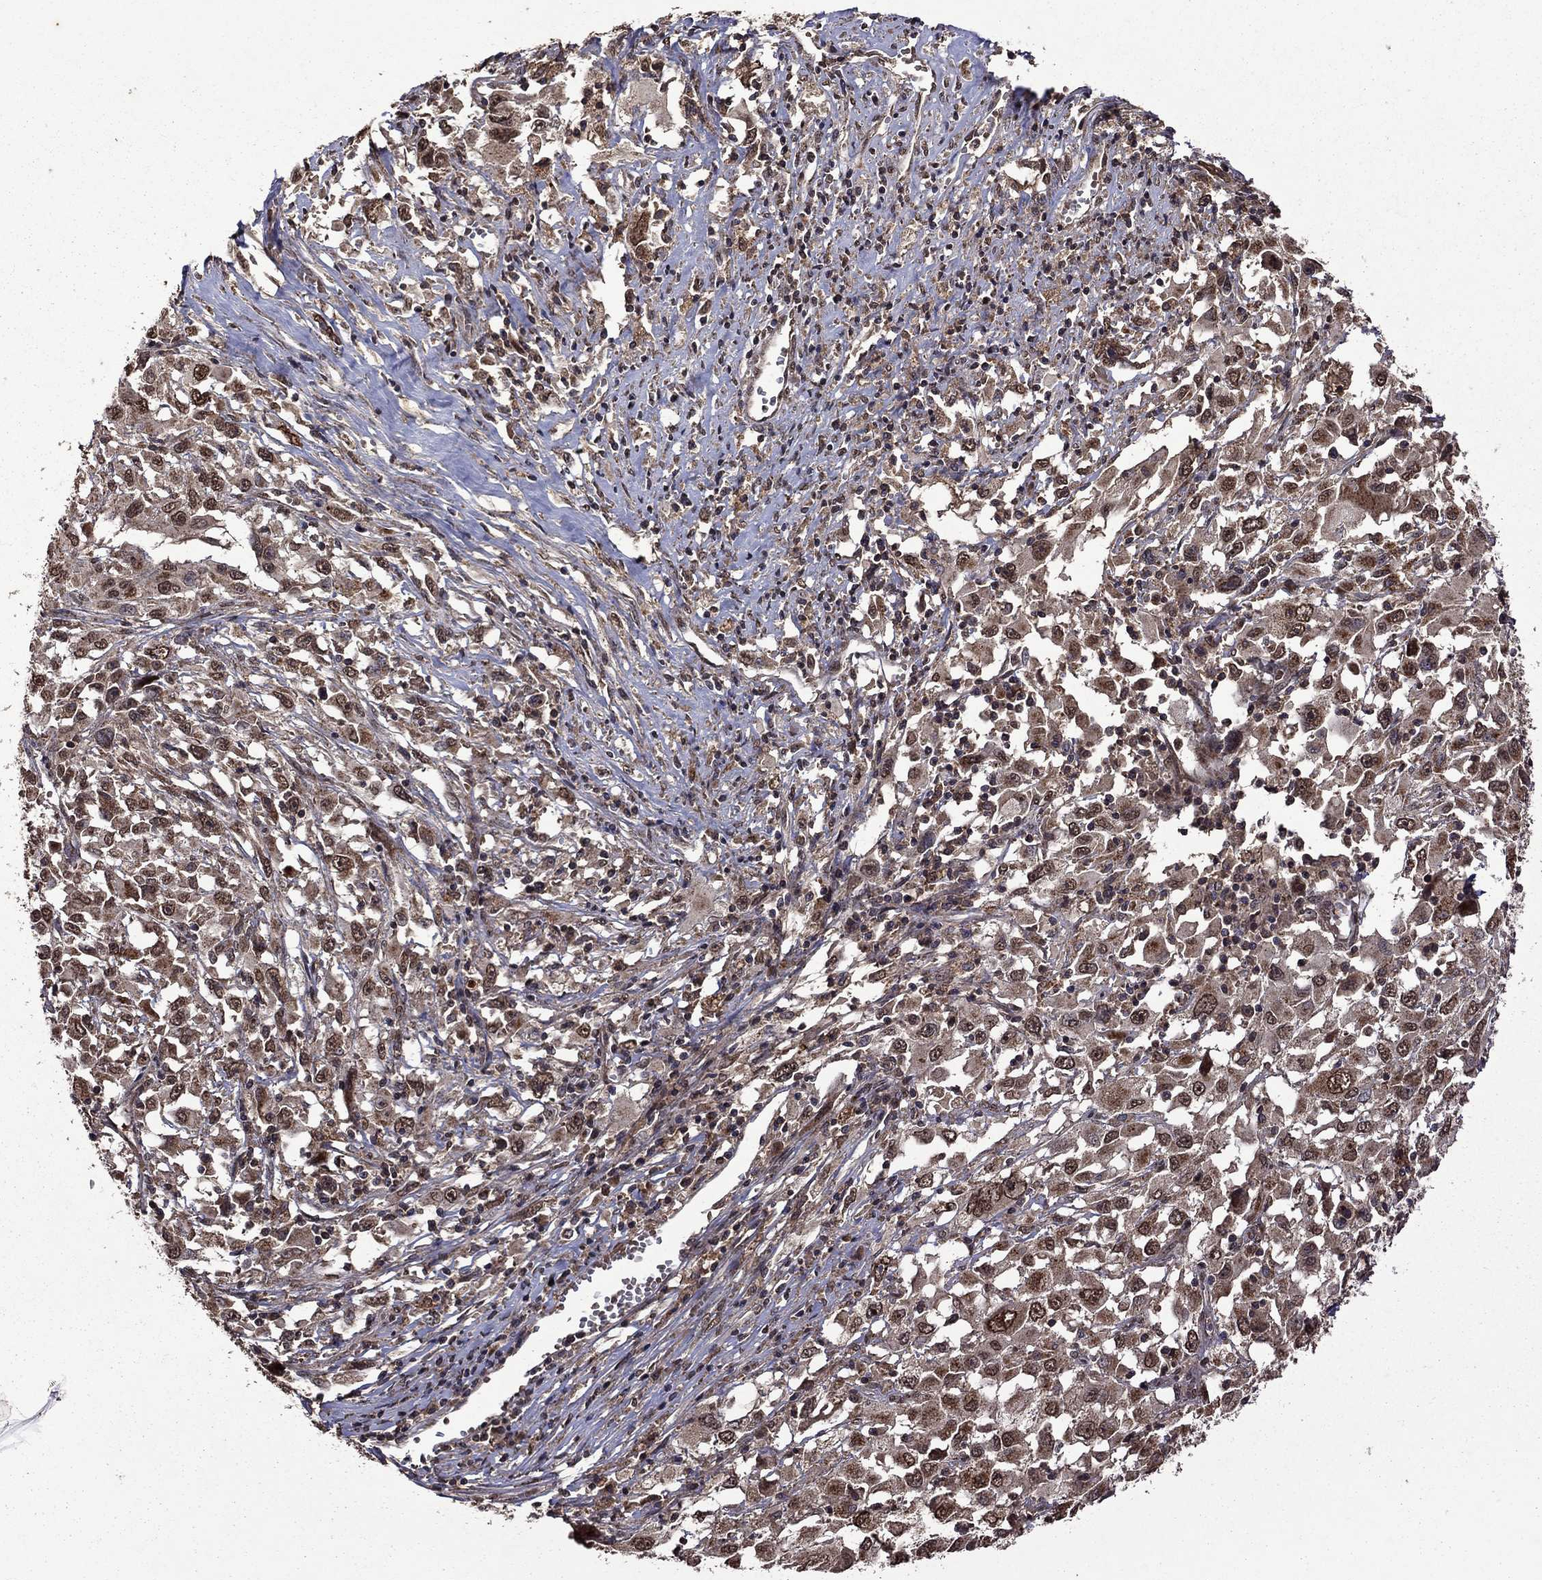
{"staining": {"intensity": "strong", "quantity": ">75%", "location": "cytoplasmic/membranous,nuclear"}, "tissue": "melanoma", "cell_type": "Tumor cells", "image_type": "cancer", "snomed": [{"axis": "morphology", "description": "Malignant melanoma, Metastatic site"}, {"axis": "topography", "description": "Soft tissue"}], "caption": "Immunohistochemical staining of human melanoma reveals strong cytoplasmic/membranous and nuclear protein positivity in about >75% of tumor cells.", "gene": "ITM2B", "patient": {"sex": "male", "age": 50}}